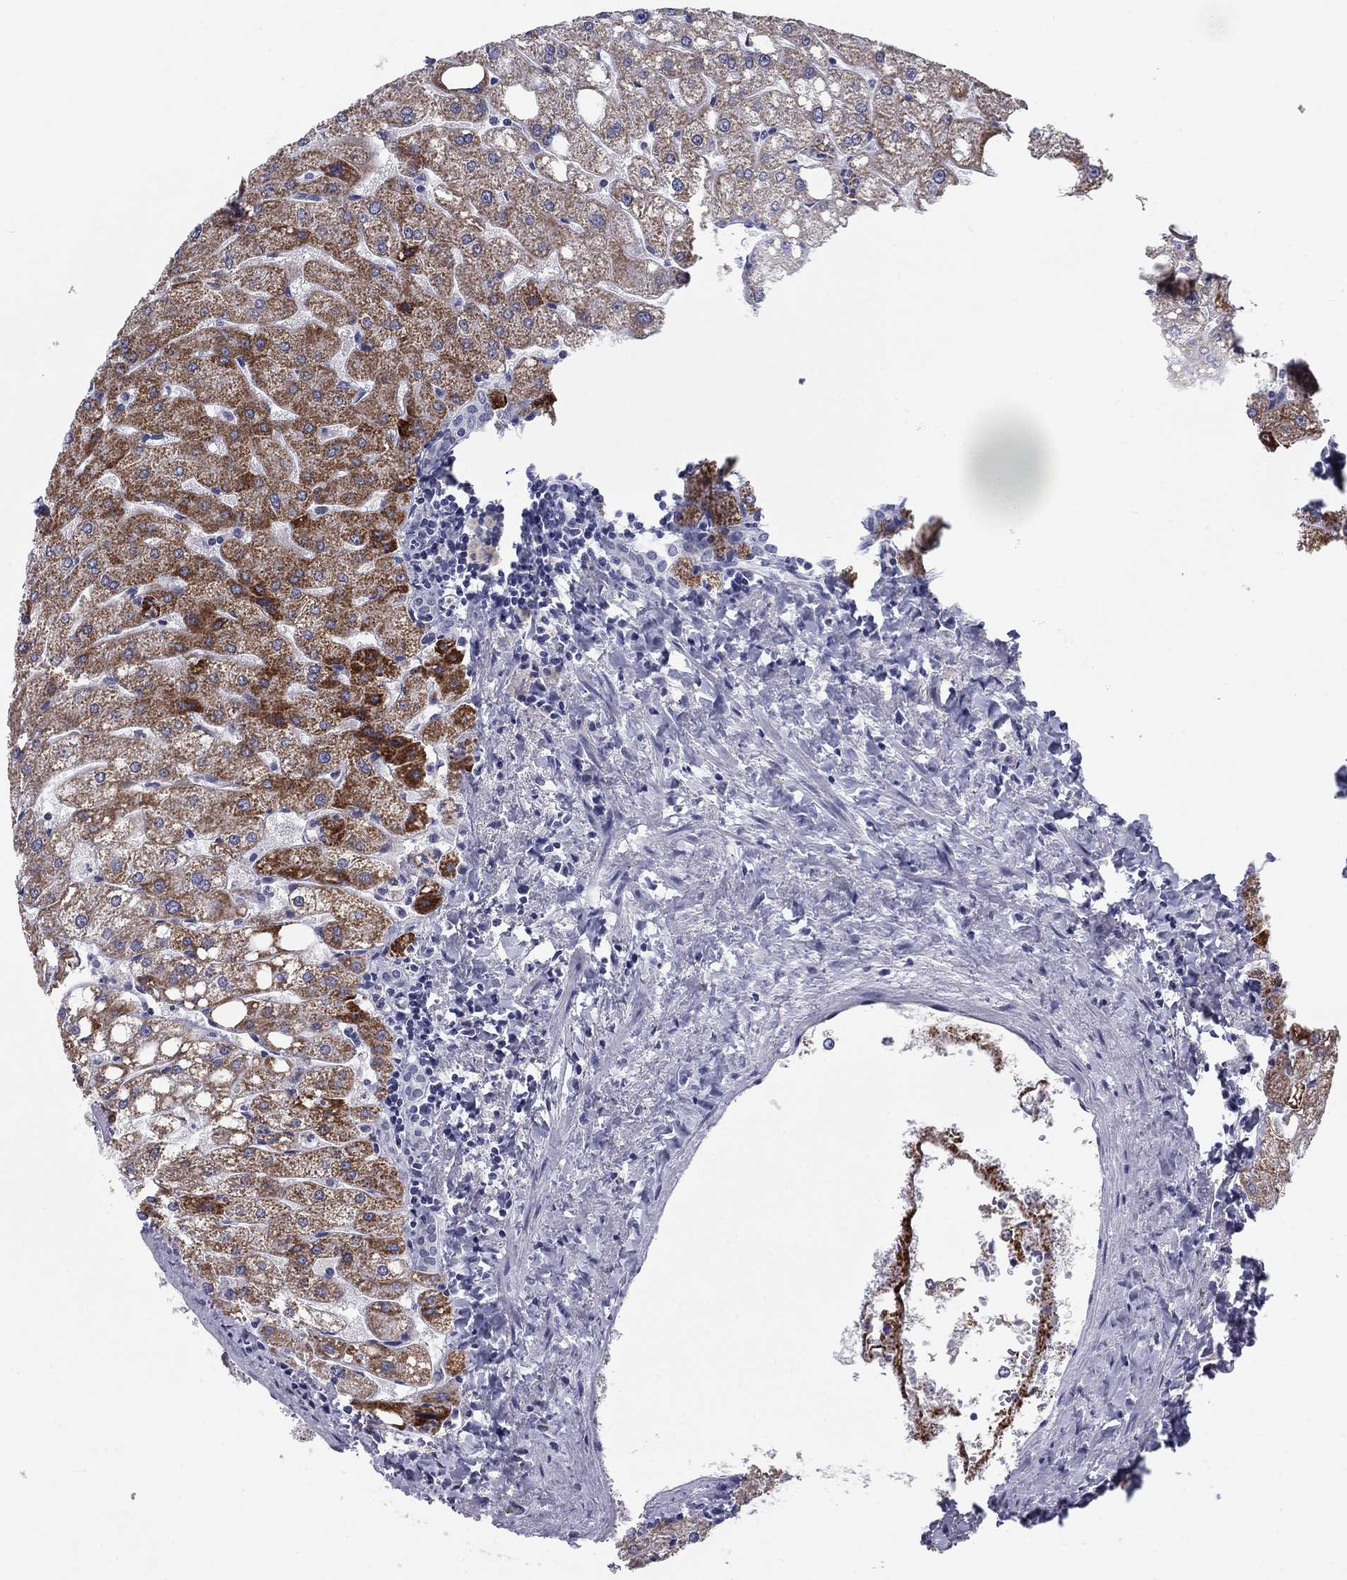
{"staining": {"intensity": "negative", "quantity": "none", "location": "none"}, "tissue": "liver", "cell_type": "Cholangiocytes", "image_type": "normal", "snomed": [{"axis": "morphology", "description": "Normal tissue, NOS"}, {"axis": "topography", "description": "Liver"}], "caption": "Immunohistochemical staining of normal liver displays no significant expression in cholangiocytes.", "gene": "CACNA1A", "patient": {"sex": "male", "age": 67}}